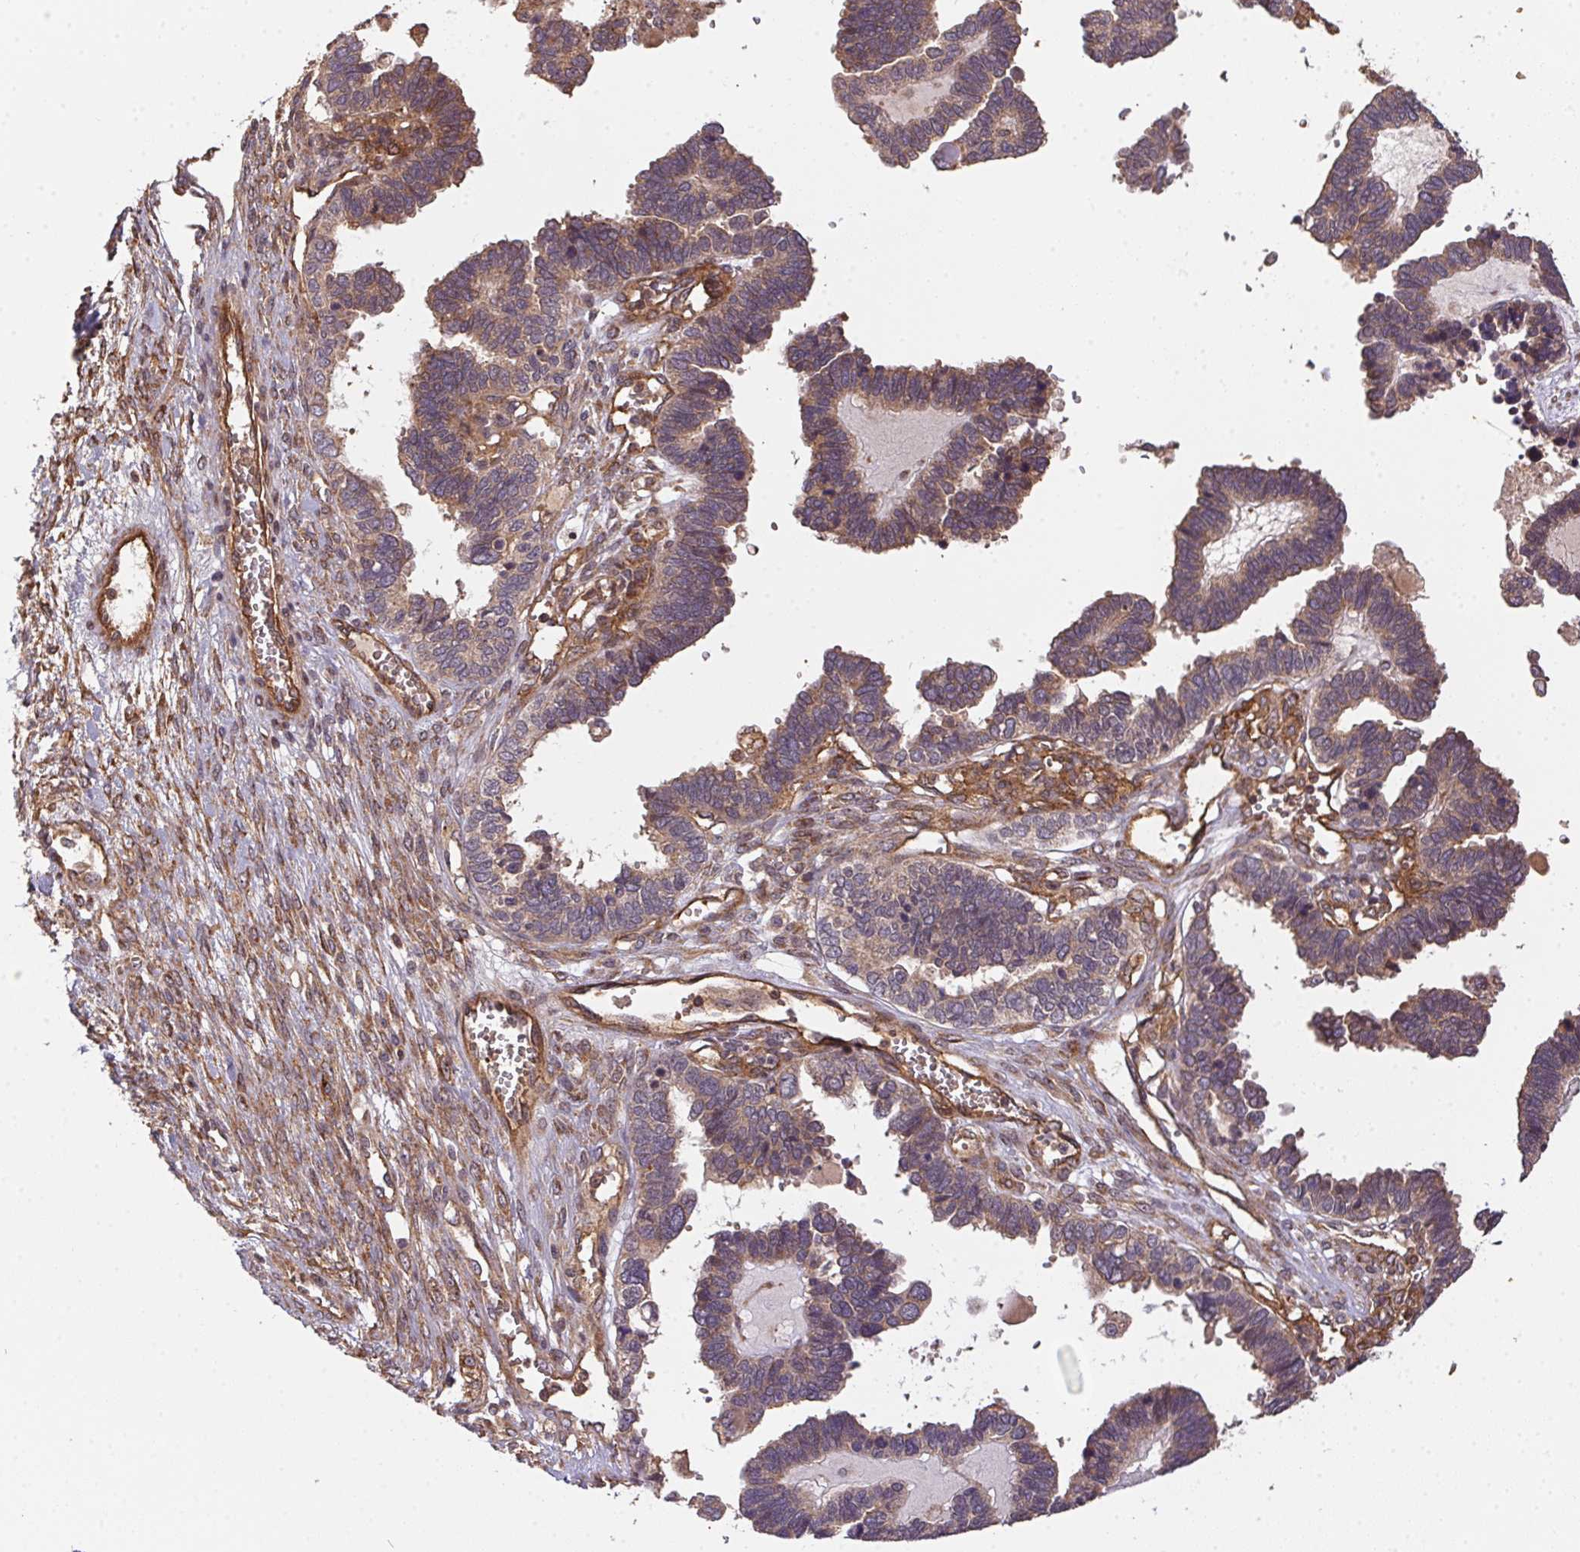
{"staining": {"intensity": "moderate", "quantity": ">75%", "location": "cytoplasmic/membranous"}, "tissue": "ovarian cancer", "cell_type": "Tumor cells", "image_type": "cancer", "snomed": [{"axis": "morphology", "description": "Cystadenocarcinoma, serous, NOS"}, {"axis": "topography", "description": "Ovary"}], "caption": "There is medium levels of moderate cytoplasmic/membranous expression in tumor cells of ovarian cancer (serous cystadenocarcinoma), as demonstrated by immunohistochemical staining (brown color).", "gene": "USE1", "patient": {"sex": "female", "age": 51}}